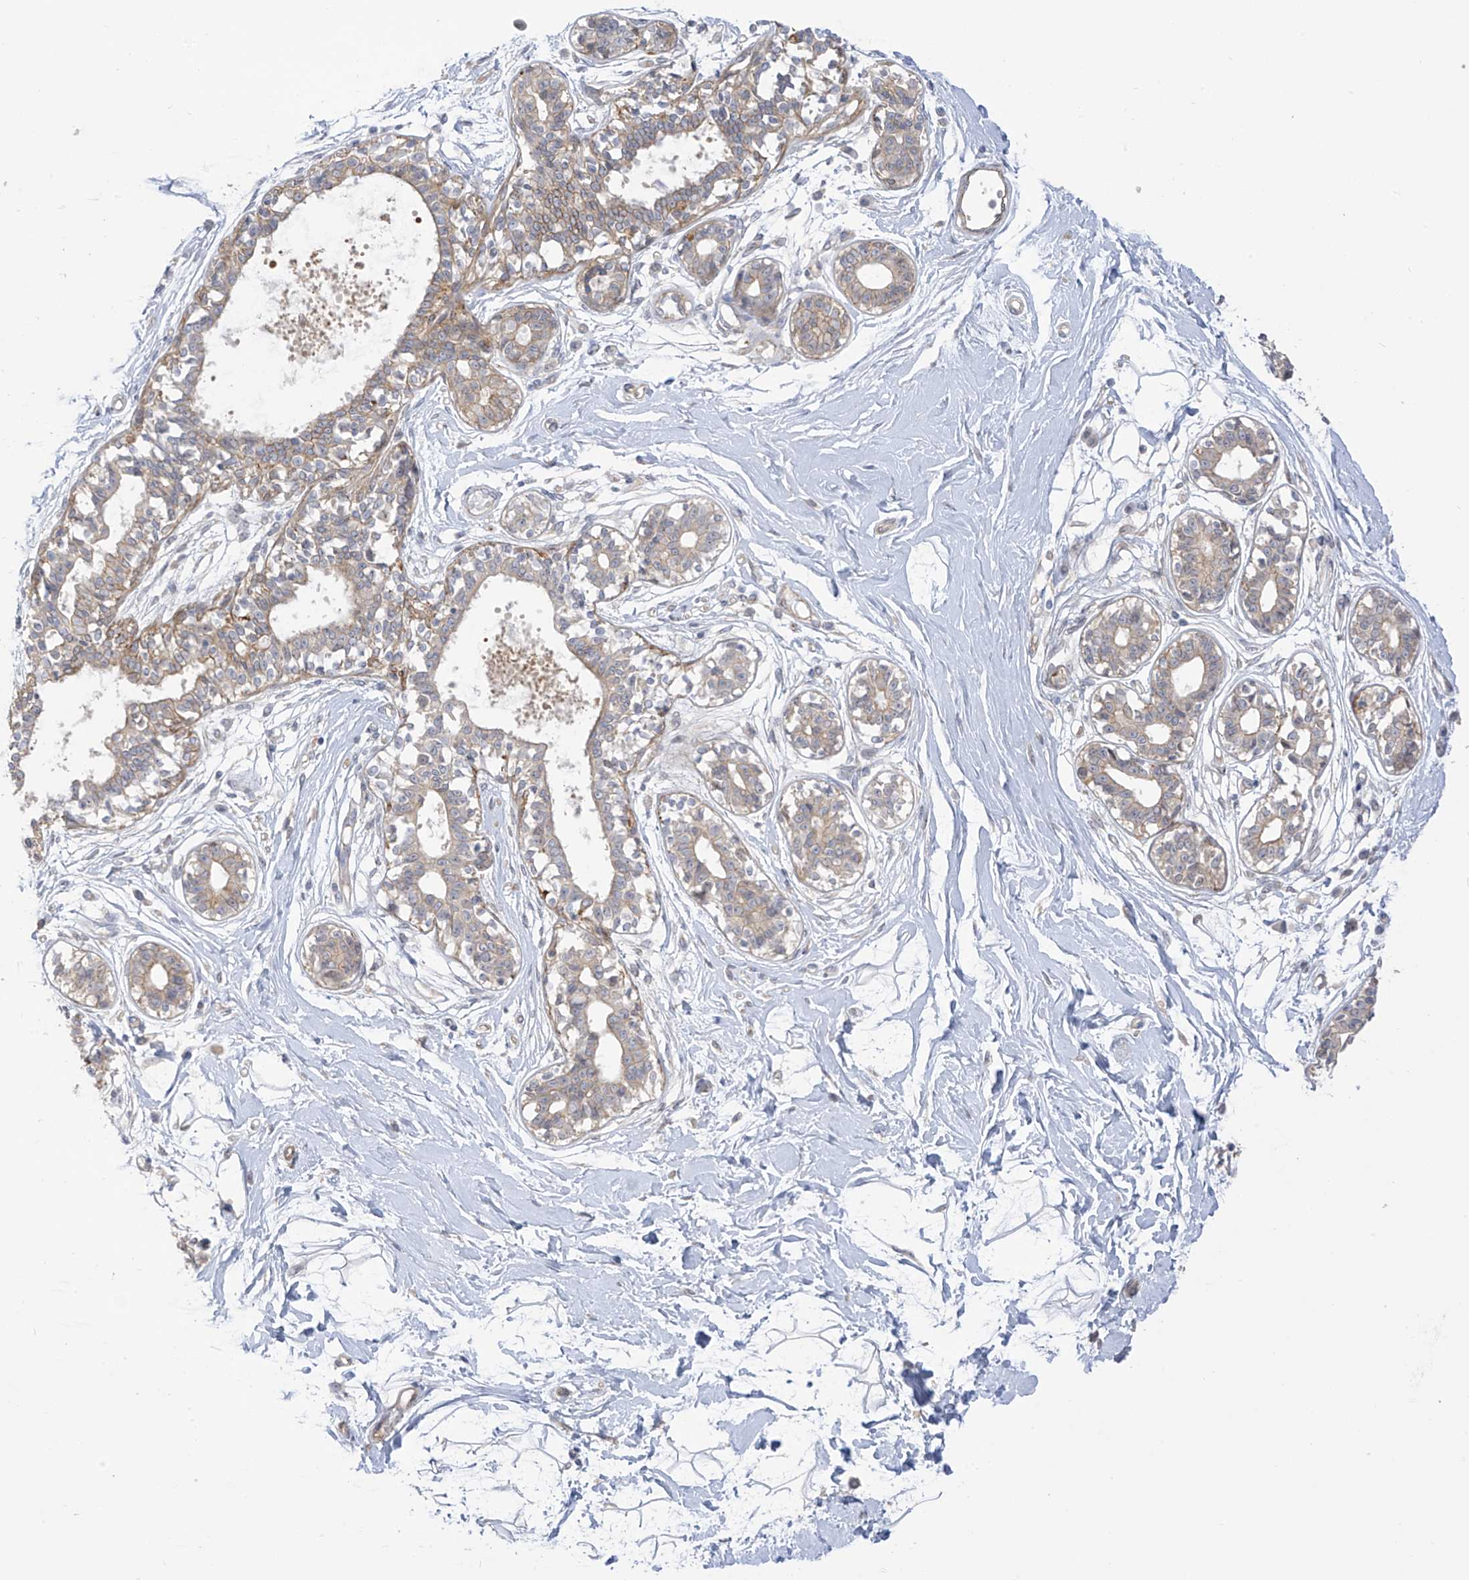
{"staining": {"intensity": "negative", "quantity": "none", "location": "none"}, "tissue": "breast", "cell_type": "Adipocytes", "image_type": "normal", "snomed": [{"axis": "morphology", "description": "Normal tissue, NOS"}, {"axis": "topography", "description": "Breast"}], "caption": "Breast stained for a protein using immunohistochemistry reveals no staining adipocytes.", "gene": "EIPR1", "patient": {"sex": "female", "age": 45}}